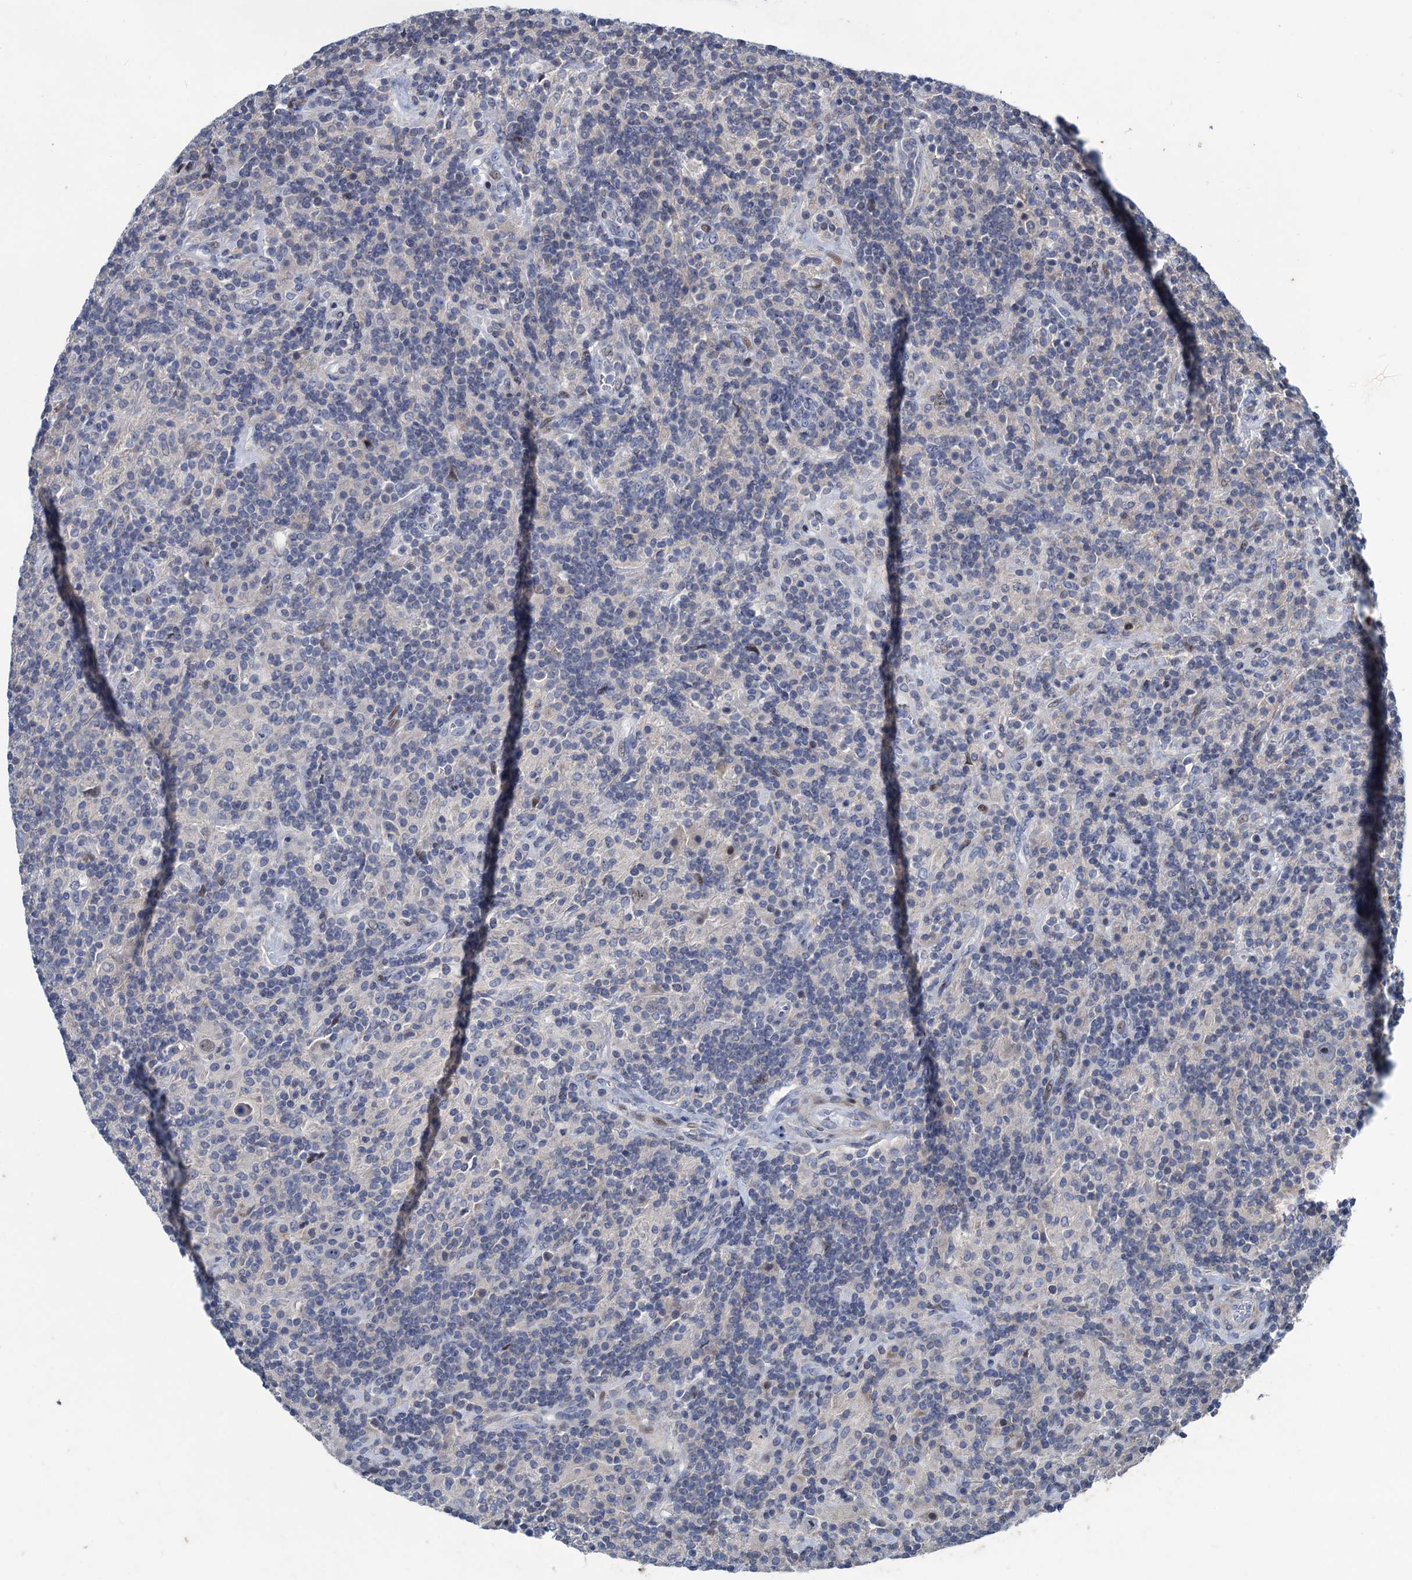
{"staining": {"intensity": "weak", "quantity": "<25%", "location": "nuclear"}, "tissue": "lymphoma", "cell_type": "Tumor cells", "image_type": "cancer", "snomed": [{"axis": "morphology", "description": "Hodgkin's disease, NOS"}, {"axis": "topography", "description": "Lymph node"}], "caption": "Immunohistochemical staining of human Hodgkin's disease displays no significant positivity in tumor cells.", "gene": "ESYT3", "patient": {"sex": "male", "age": 70}}